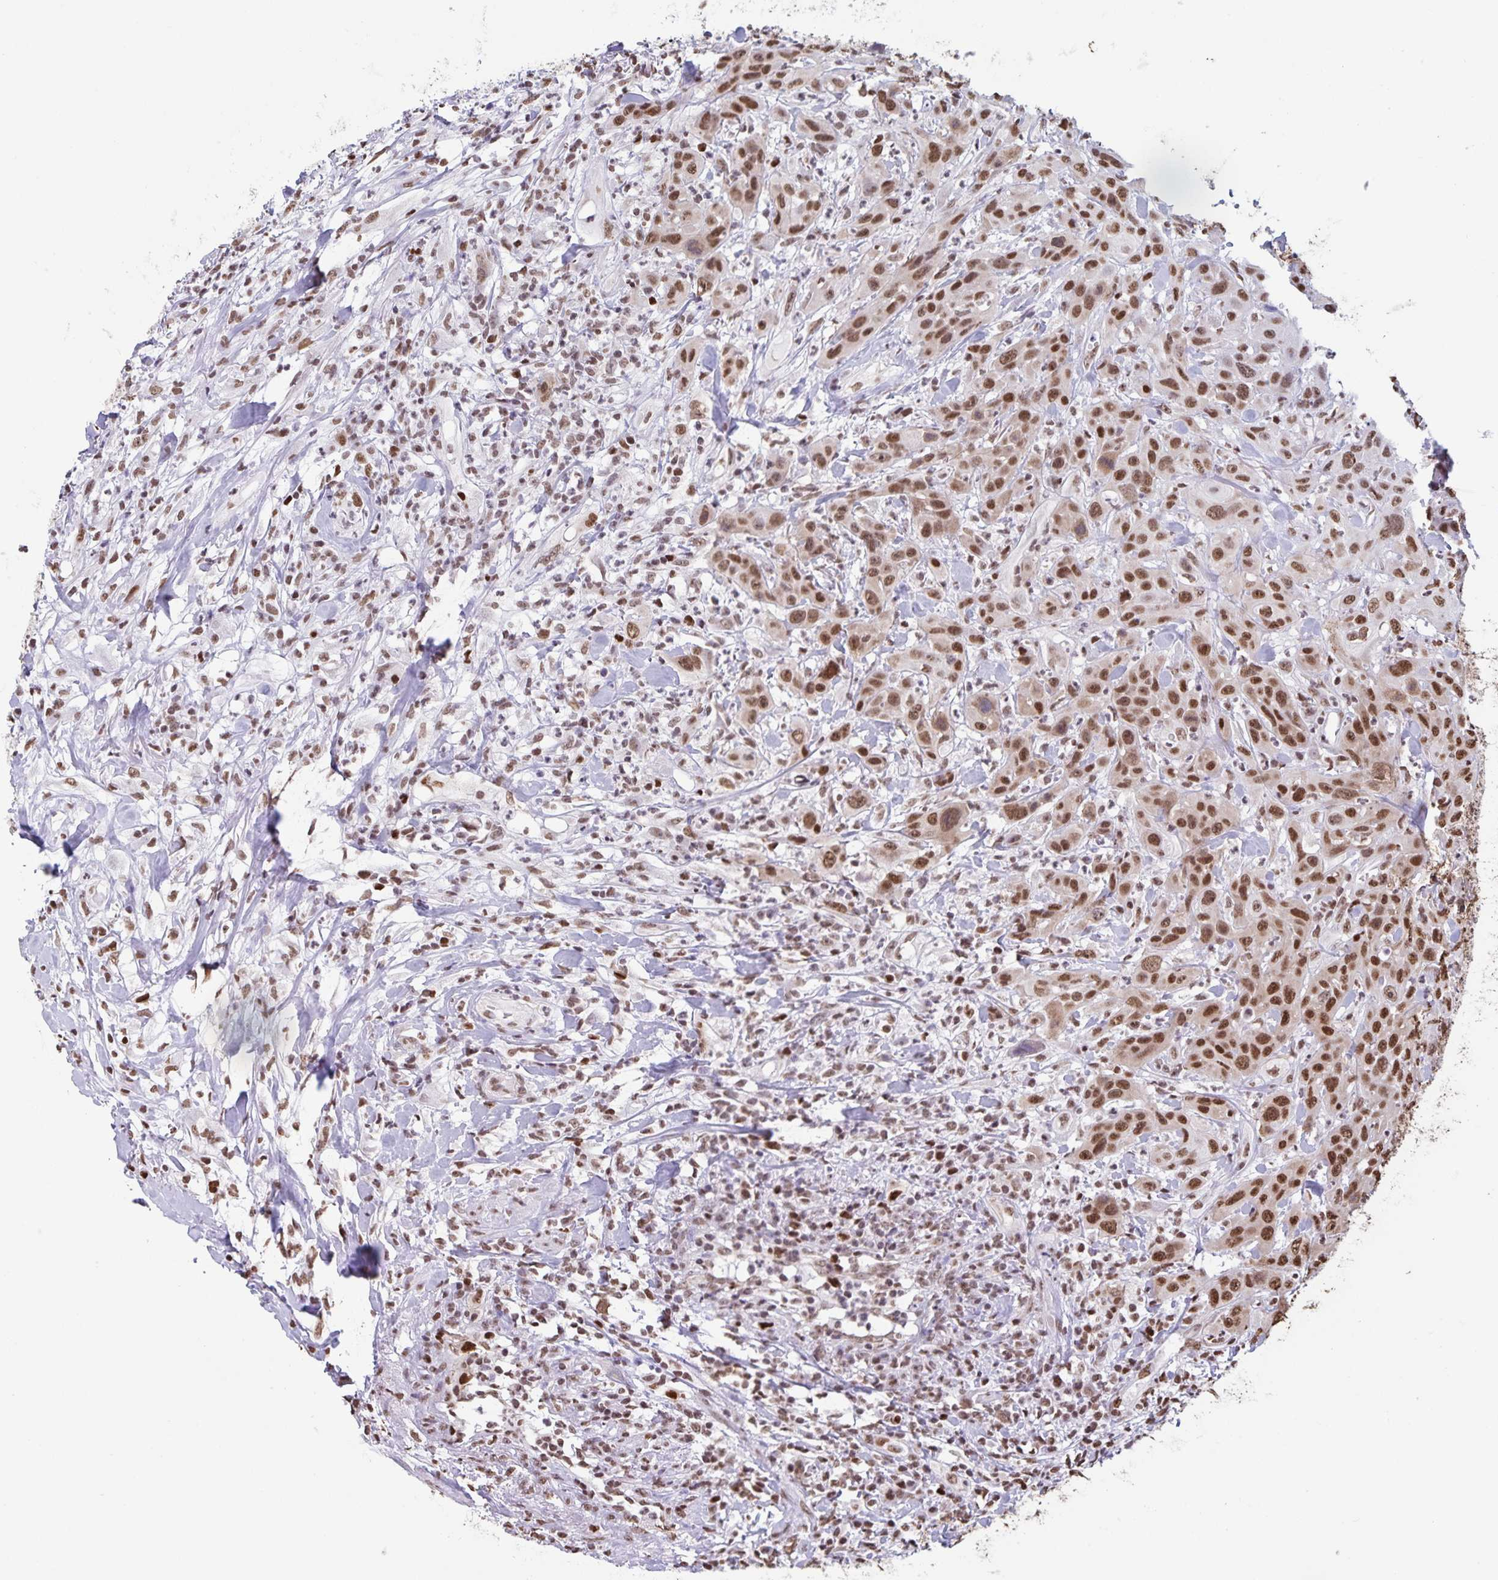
{"staining": {"intensity": "moderate", "quantity": ">75%", "location": "nuclear"}, "tissue": "head and neck cancer", "cell_type": "Tumor cells", "image_type": "cancer", "snomed": [{"axis": "morphology", "description": "Squamous cell carcinoma, NOS"}, {"axis": "topography", "description": "Skin"}, {"axis": "topography", "description": "Head-Neck"}], "caption": "A brown stain highlights moderate nuclear expression of a protein in human head and neck squamous cell carcinoma tumor cells. Nuclei are stained in blue.", "gene": "DUT", "patient": {"sex": "male", "age": 80}}